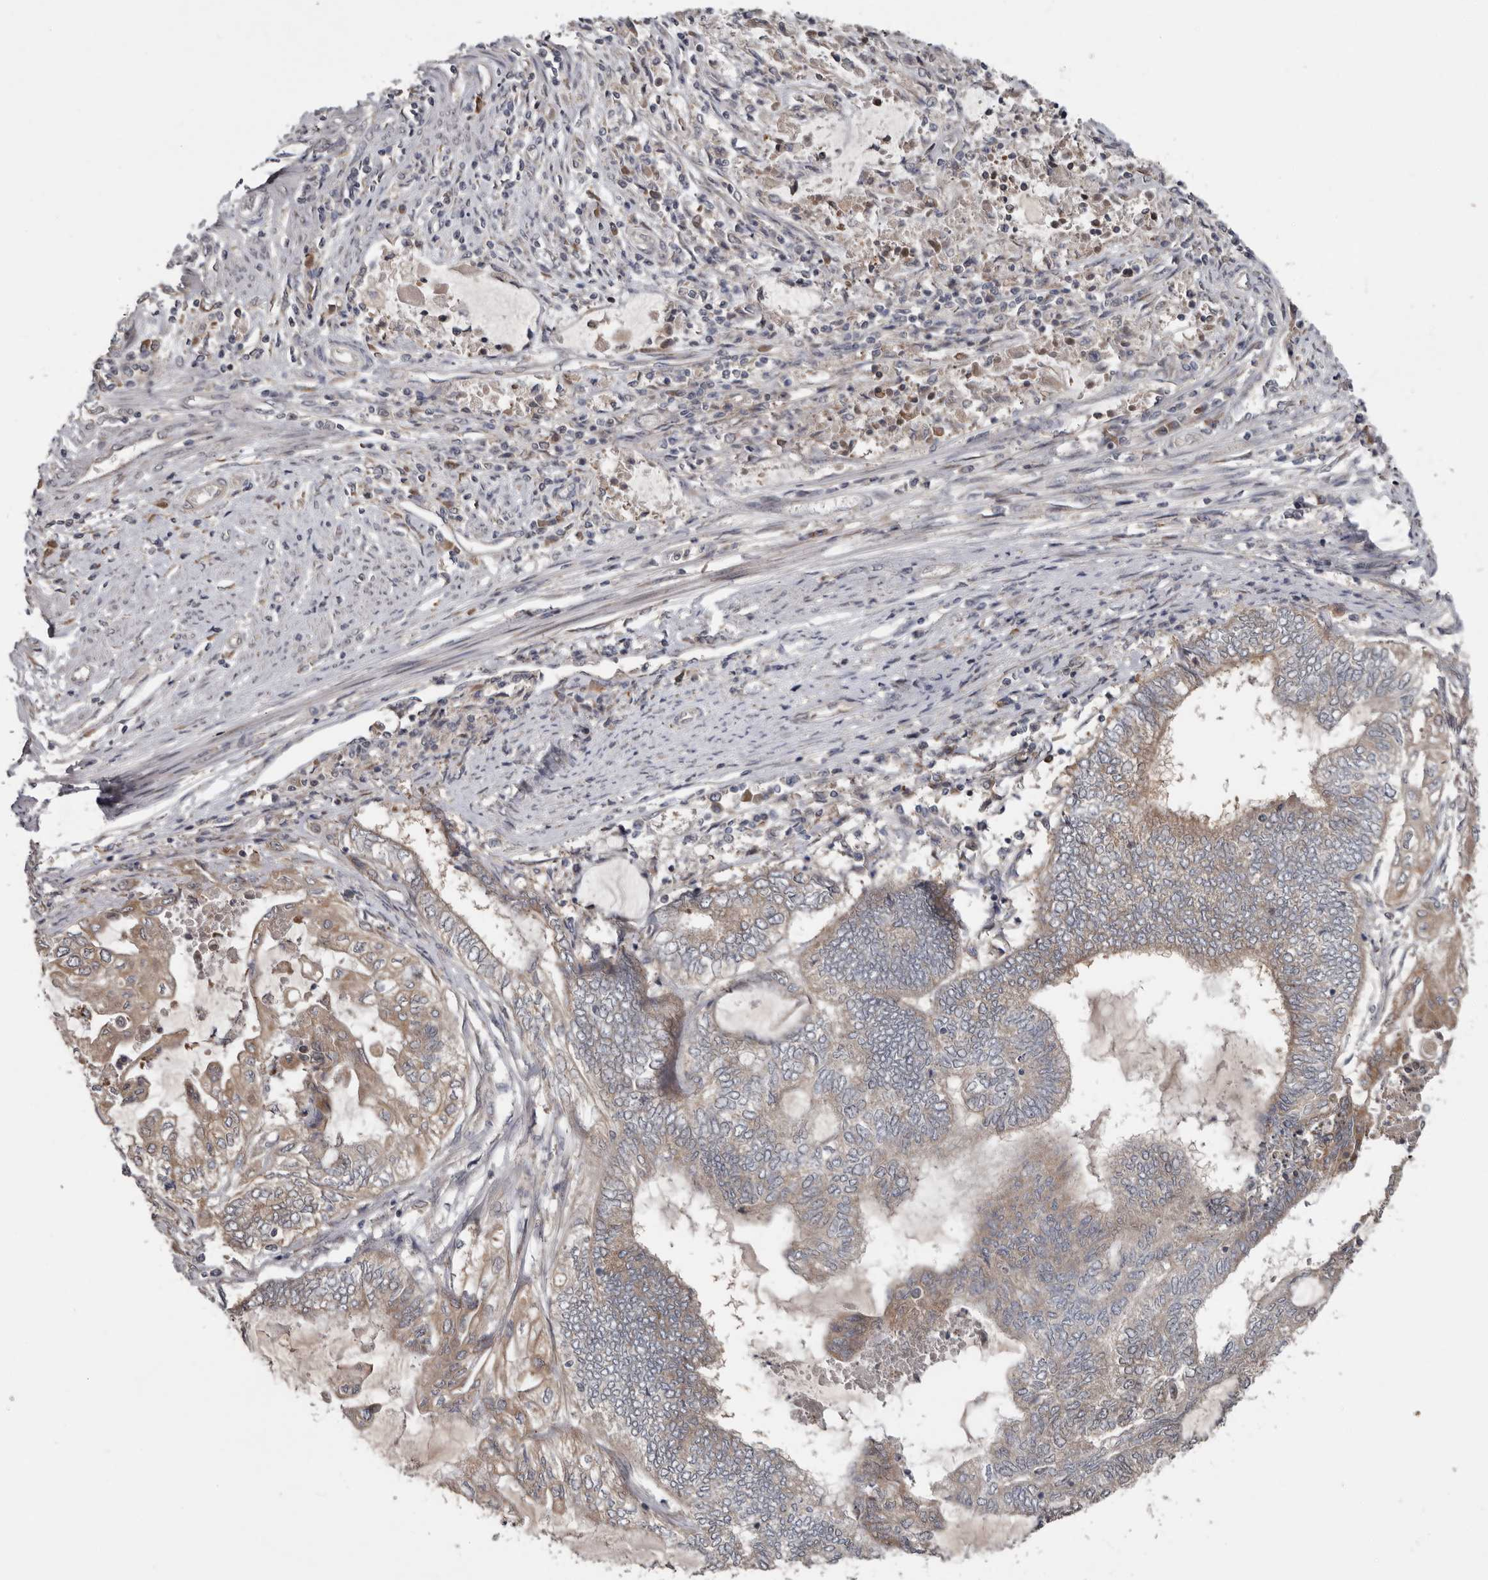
{"staining": {"intensity": "weak", "quantity": "<25%", "location": "cytoplasmic/membranous"}, "tissue": "endometrial cancer", "cell_type": "Tumor cells", "image_type": "cancer", "snomed": [{"axis": "morphology", "description": "Adenocarcinoma, NOS"}, {"axis": "topography", "description": "Uterus"}, {"axis": "topography", "description": "Endometrium"}], "caption": "Immunohistochemistry histopathology image of human adenocarcinoma (endometrial) stained for a protein (brown), which demonstrates no expression in tumor cells.", "gene": "CHML", "patient": {"sex": "female", "age": 70}}